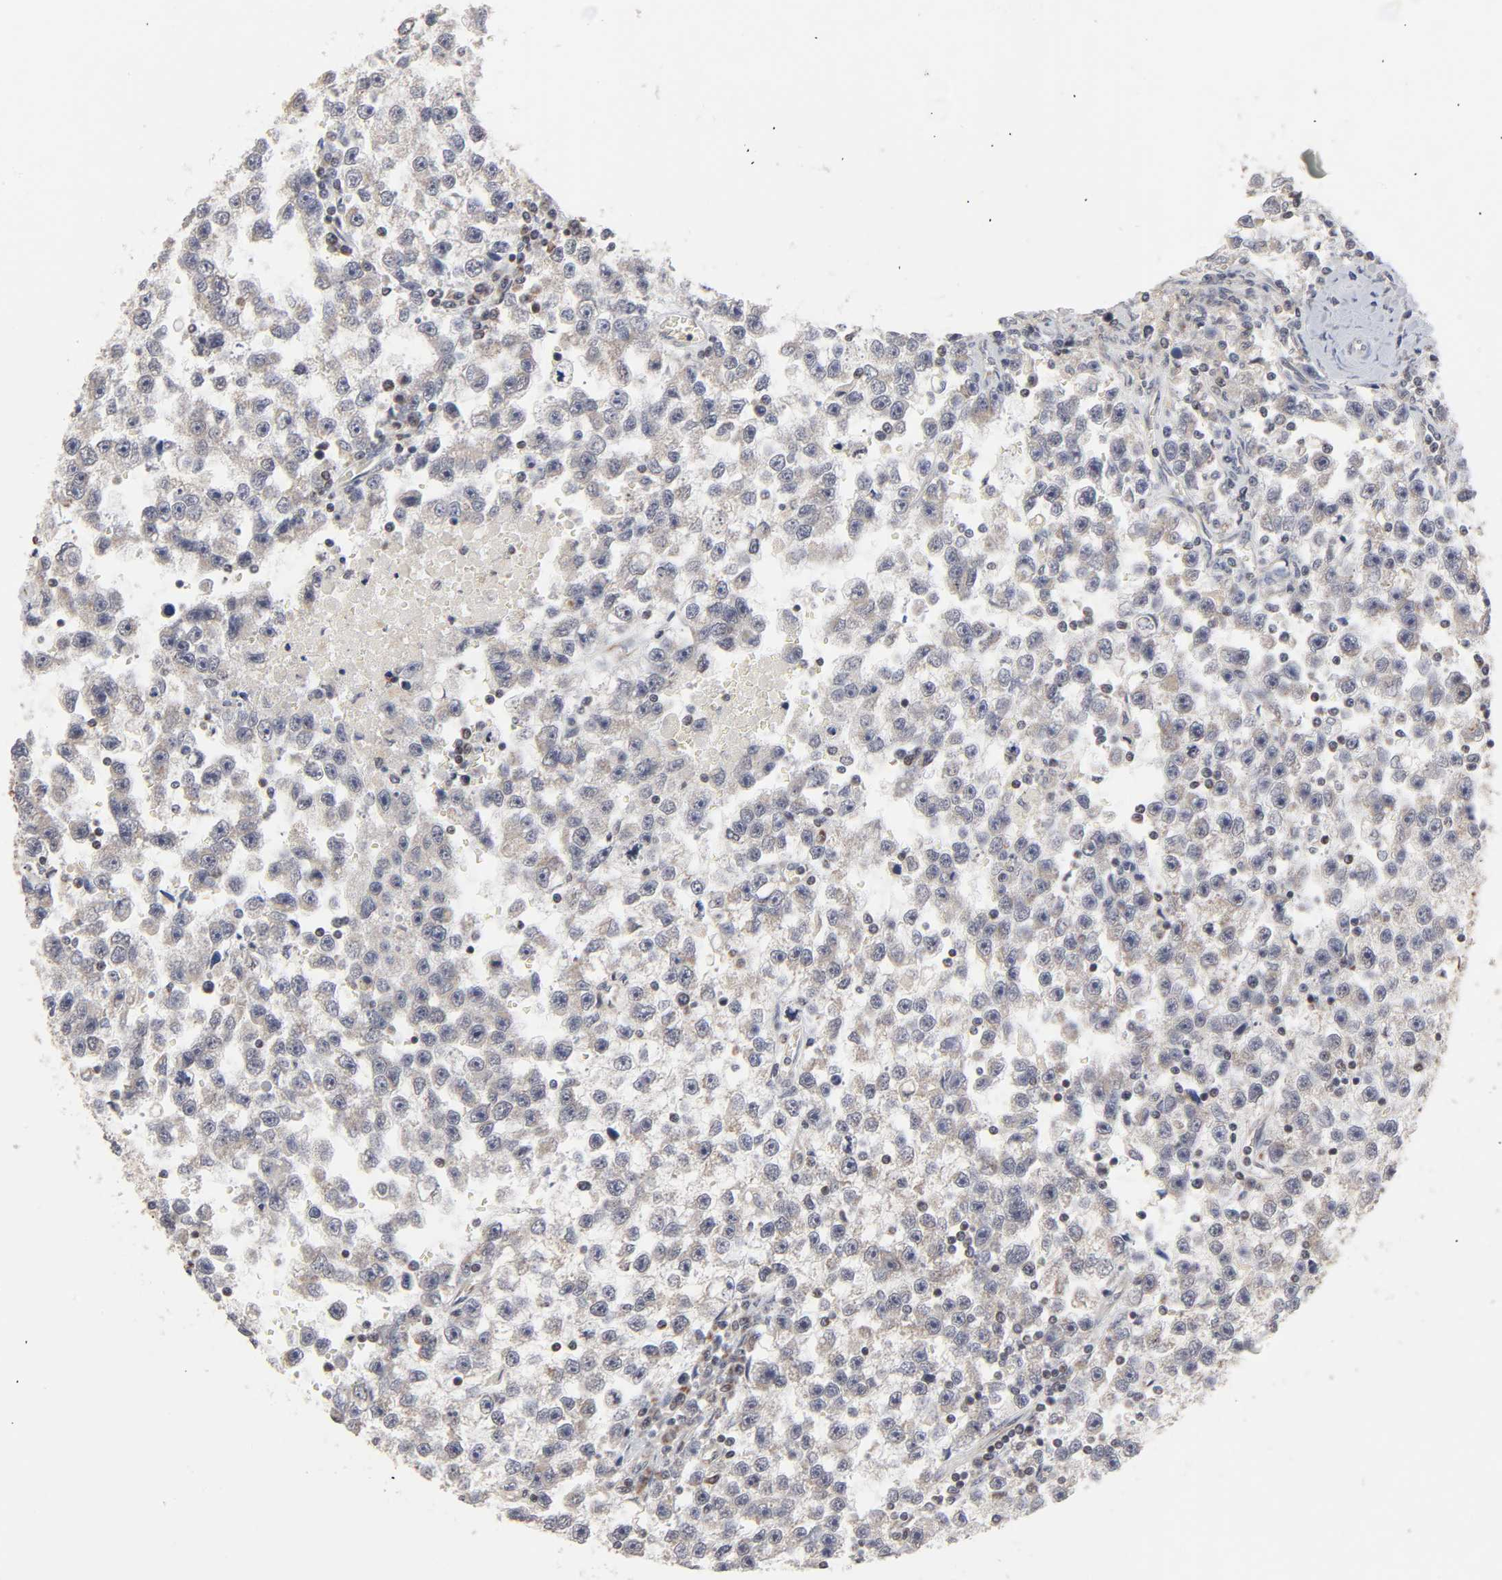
{"staining": {"intensity": "moderate", "quantity": "25%-75%", "location": "cytoplasmic/membranous"}, "tissue": "testis cancer", "cell_type": "Tumor cells", "image_type": "cancer", "snomed": [{"axis": "morphology", "description": "Seminoma, NOS"}, {"axis": "topography", "description": "Testis"}], "caption": "A brown stain highlights moderate cytoplasmic/membranous staining of a protein in testis seminoma tumor cells.", "gene": "AUH", "patient": {"sex": "male", "age": 33}}